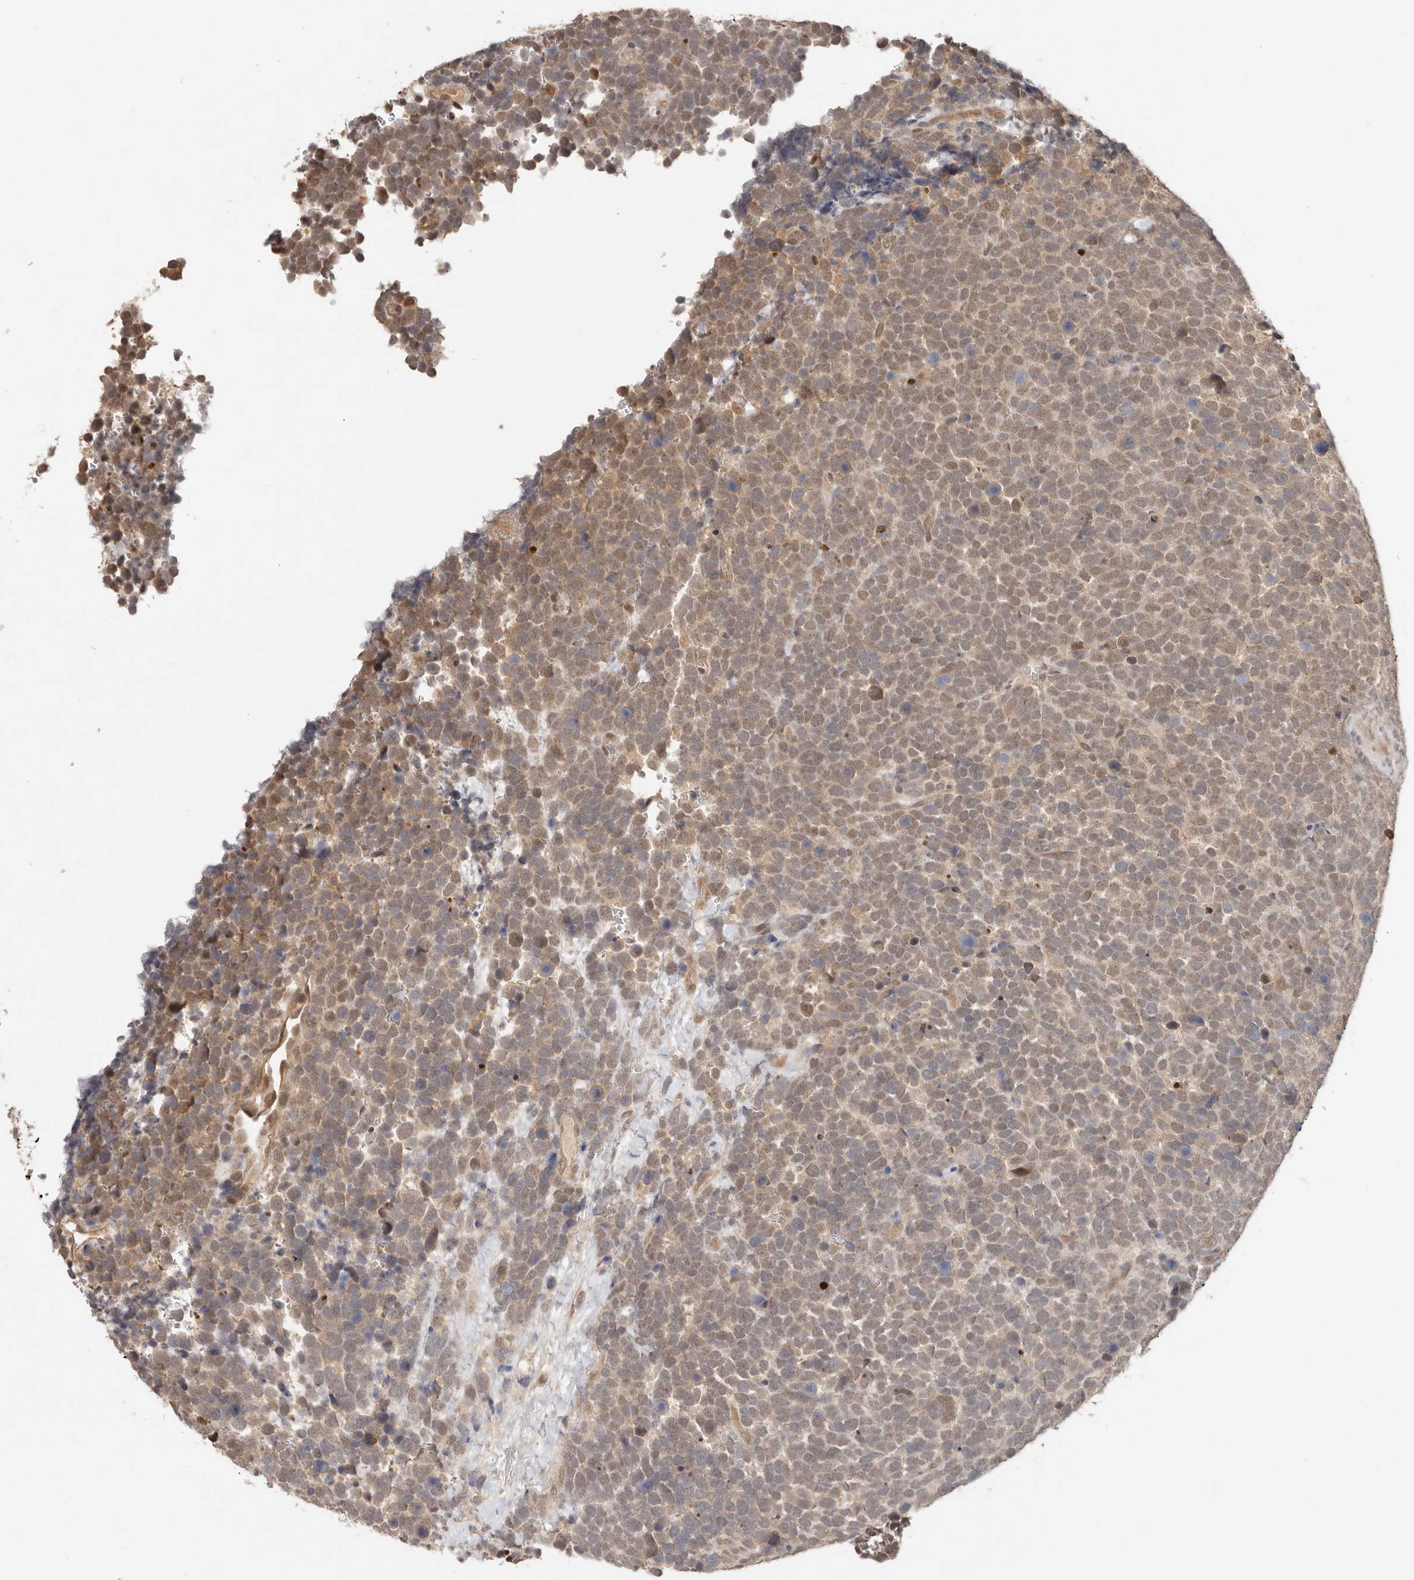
{"staining": {"intensity": "weak", "quantity": ">75%", "location": "cytoplasmic/membranous,nuclear"}, "tissue": "urothelial cancer", "cell_type": "Tumor cells", "image_type": "cancer", "snomed": [{"axis": "morphology", "description": "Urothelial carcinoma, High grade"}, {"axis": "topography", "description": "Urinary bladder"}], "caption": "Immunohistochemical staining of urothelial carcinoma (high-grade) shows low levels of weak cytoplasmic/membranous and nuclear expression in about >75% of tumor cells.", "gene": "PSMA5", "patient": {"sex": "female", "age": 82}}